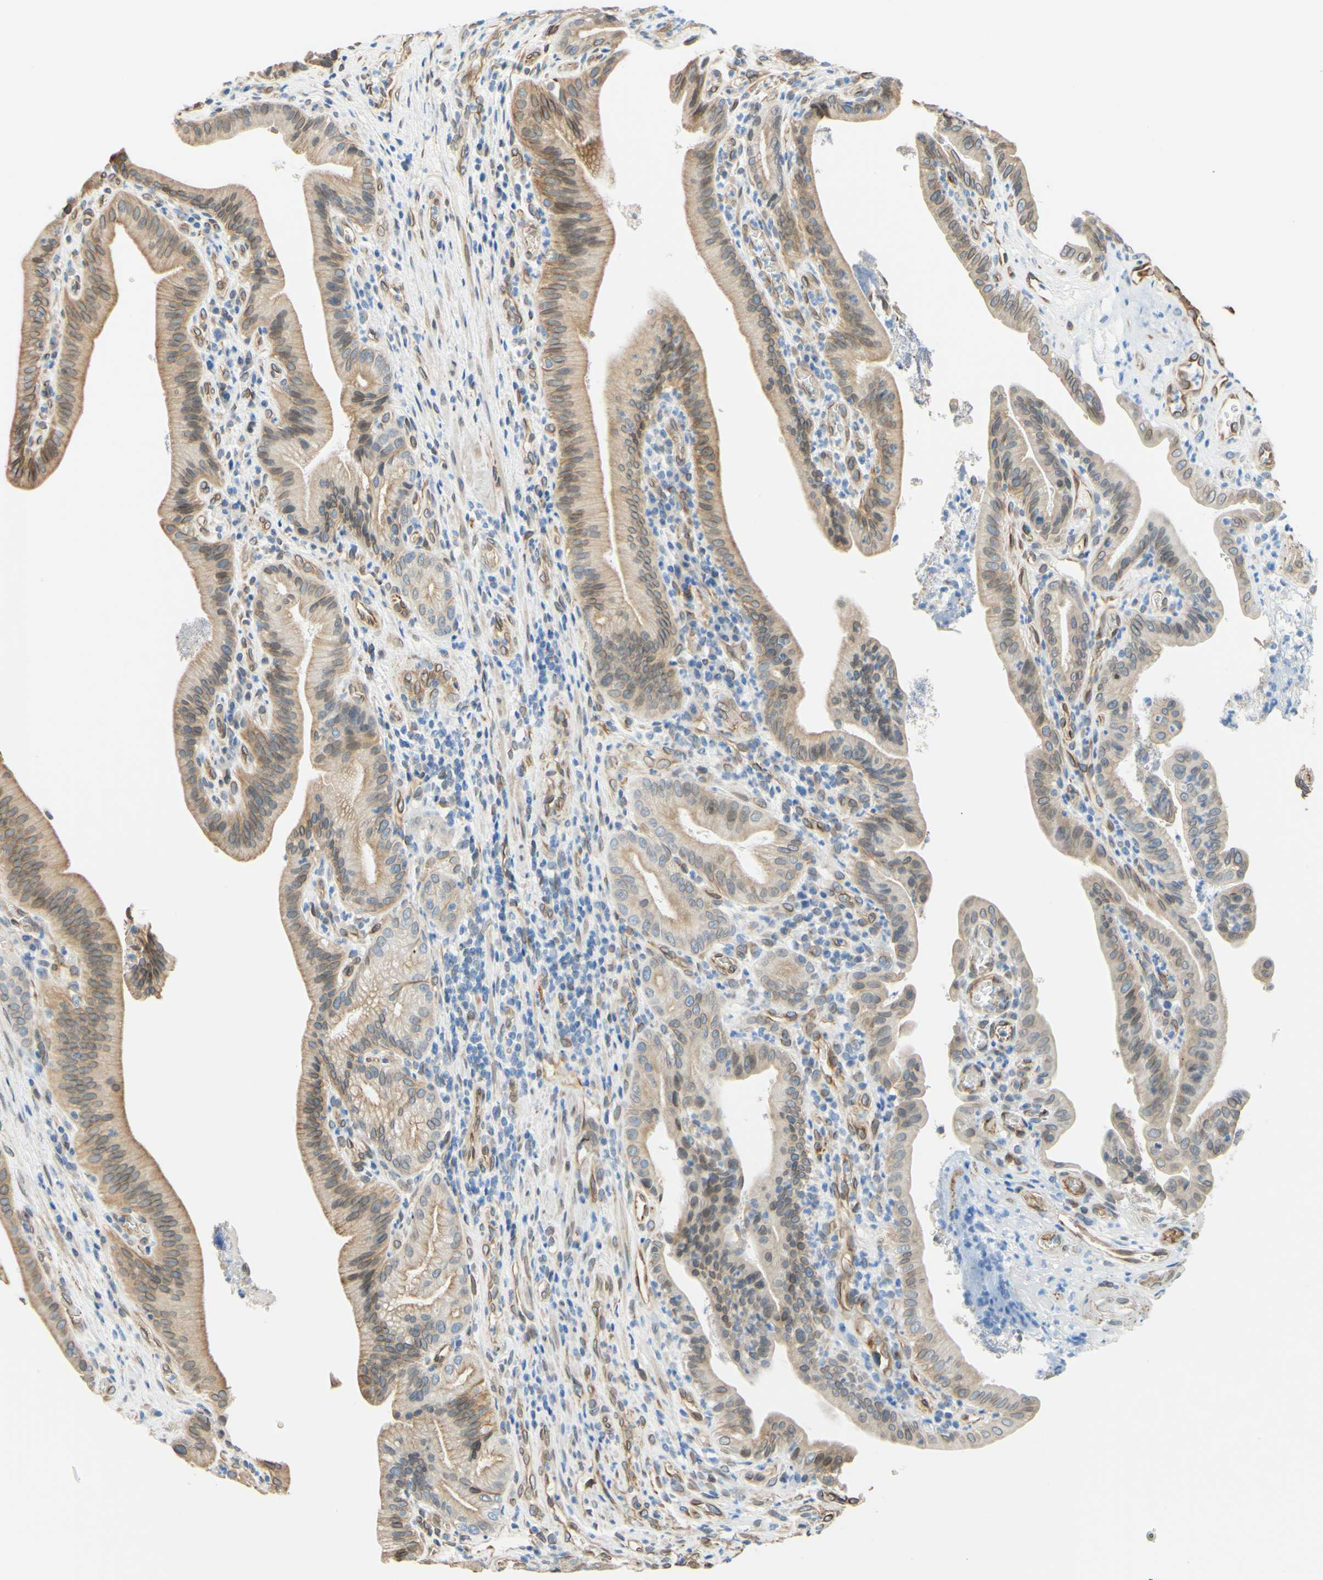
{"staining": {"intensity": "weak", "quantity": ">75%", "location": "cytoplasmic/membranous,nuclear"}, "tissue": "pancreatic cancer", "cell_type": "Tumor cells", "image_type": "cancer", "snomed": [{"axis": "morphology", "description": "Adenocarcinoma, NOS"}, {"axis": "topography", "description": "Pancreas"}], "caption": "Protein staining displays weak cytoplasmic/membranous and nuclear positivity in approximately >75% of tumor cells in adenocarcinoma (pancreatic). (DAB (3,3'-diaminobenzidine) IHC with brightfield microscopy, high magnification).", "gene": "ENDOD1", "patient": {"sex": "female", "age": 75}}